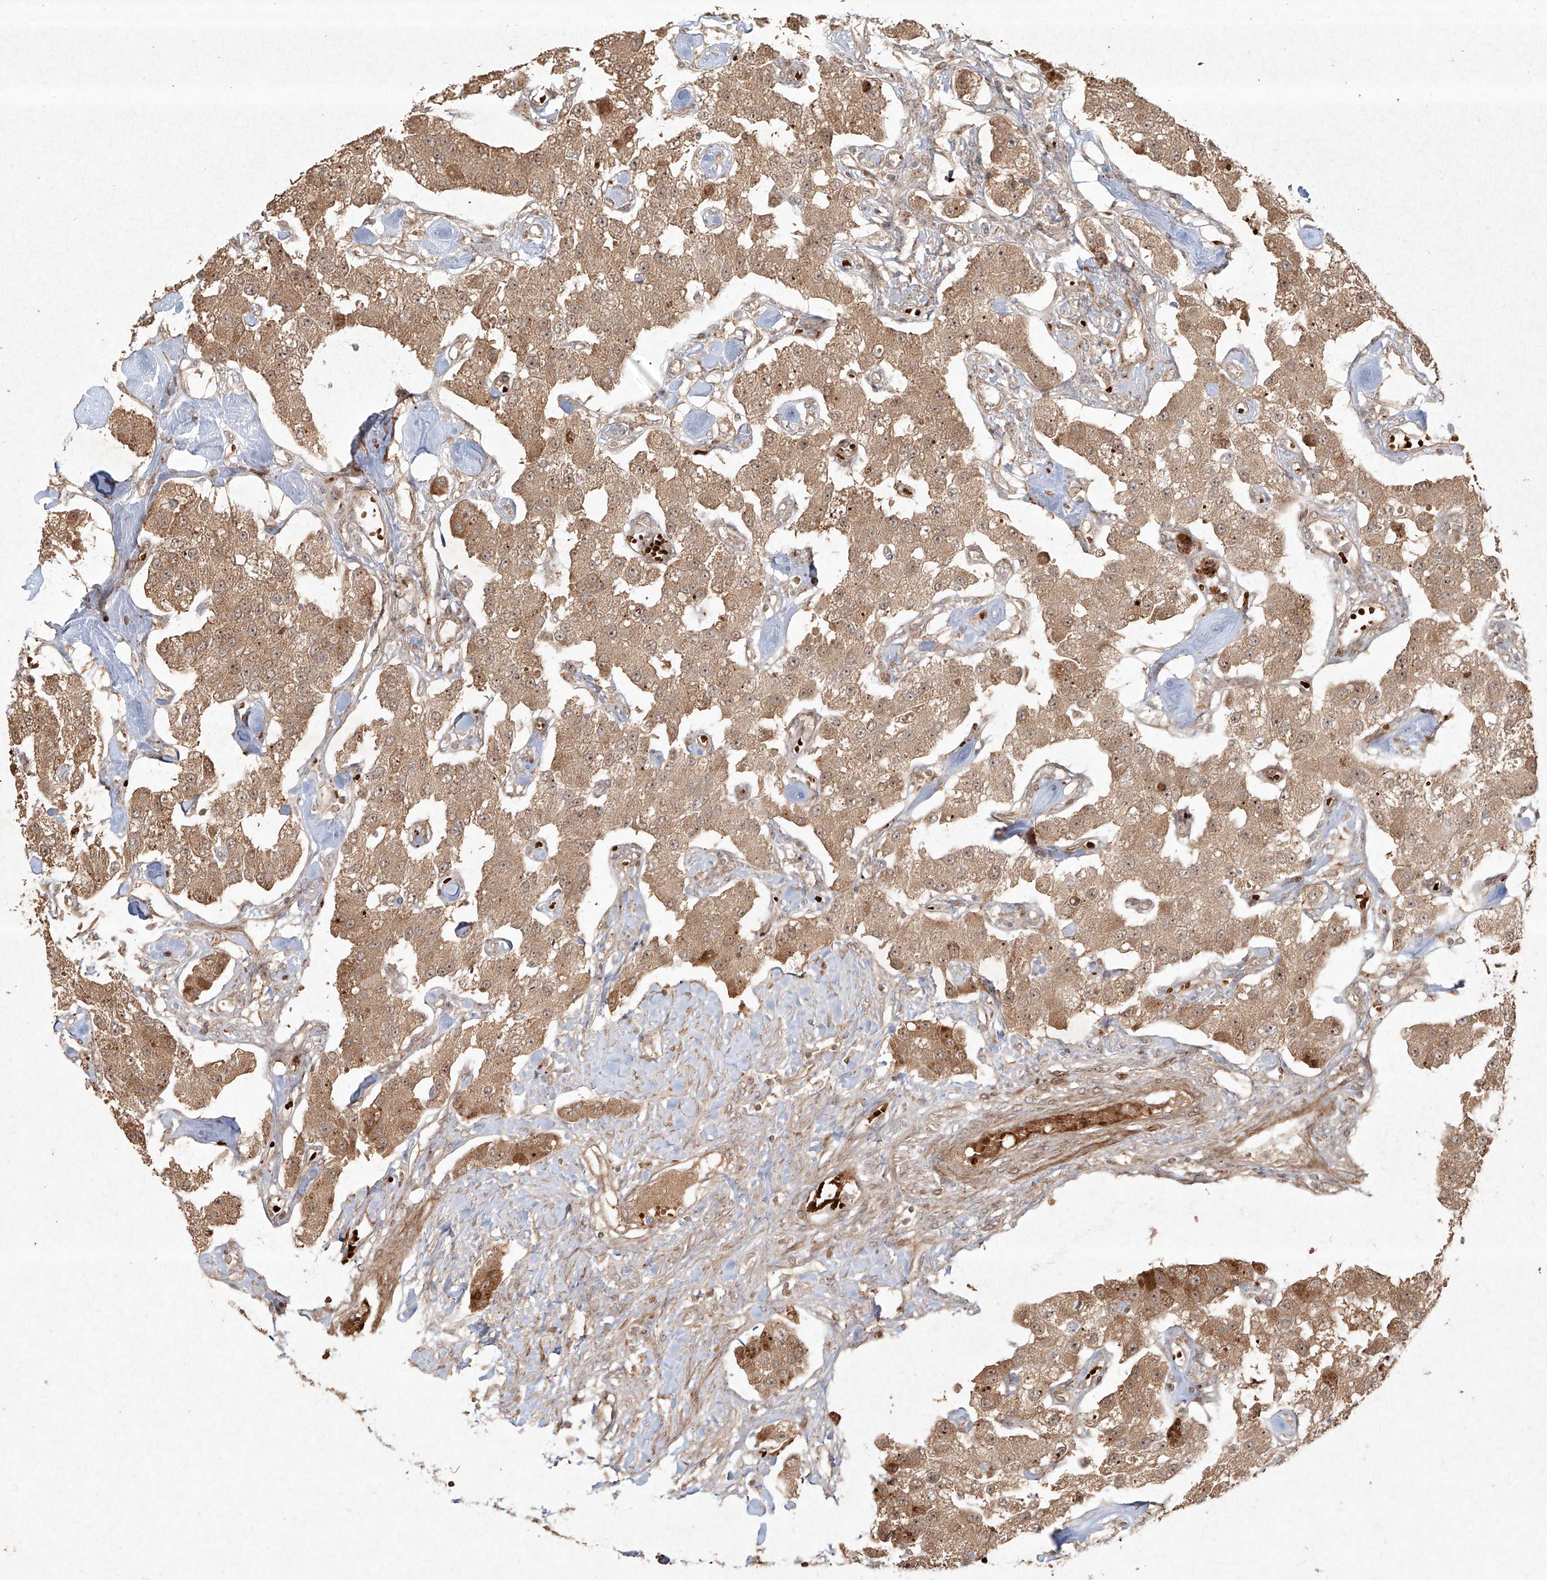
{"staining": {"intensity": "moderate", "quantity": ">75%", "location": "cytoplasmic/membranous,nuclear"}, "tissue": "carcinoid", "cell_type": "Tumor cells", "image_type": "cancer", "snomed": [{"axis": "morphology", "description": "Carcinoid, malignant, NOS"}, {"axis": "topography", "description": "Pancreas"}], "caption": "Brown immunohistochemical staining in human malignant carcinoid exhibits moderate cytoplasmic/membranous and nuclear staining in approximately >75% of tumor cells.", "gene": "CYYR1", "patient": {"sex": "male", "age": 41}}